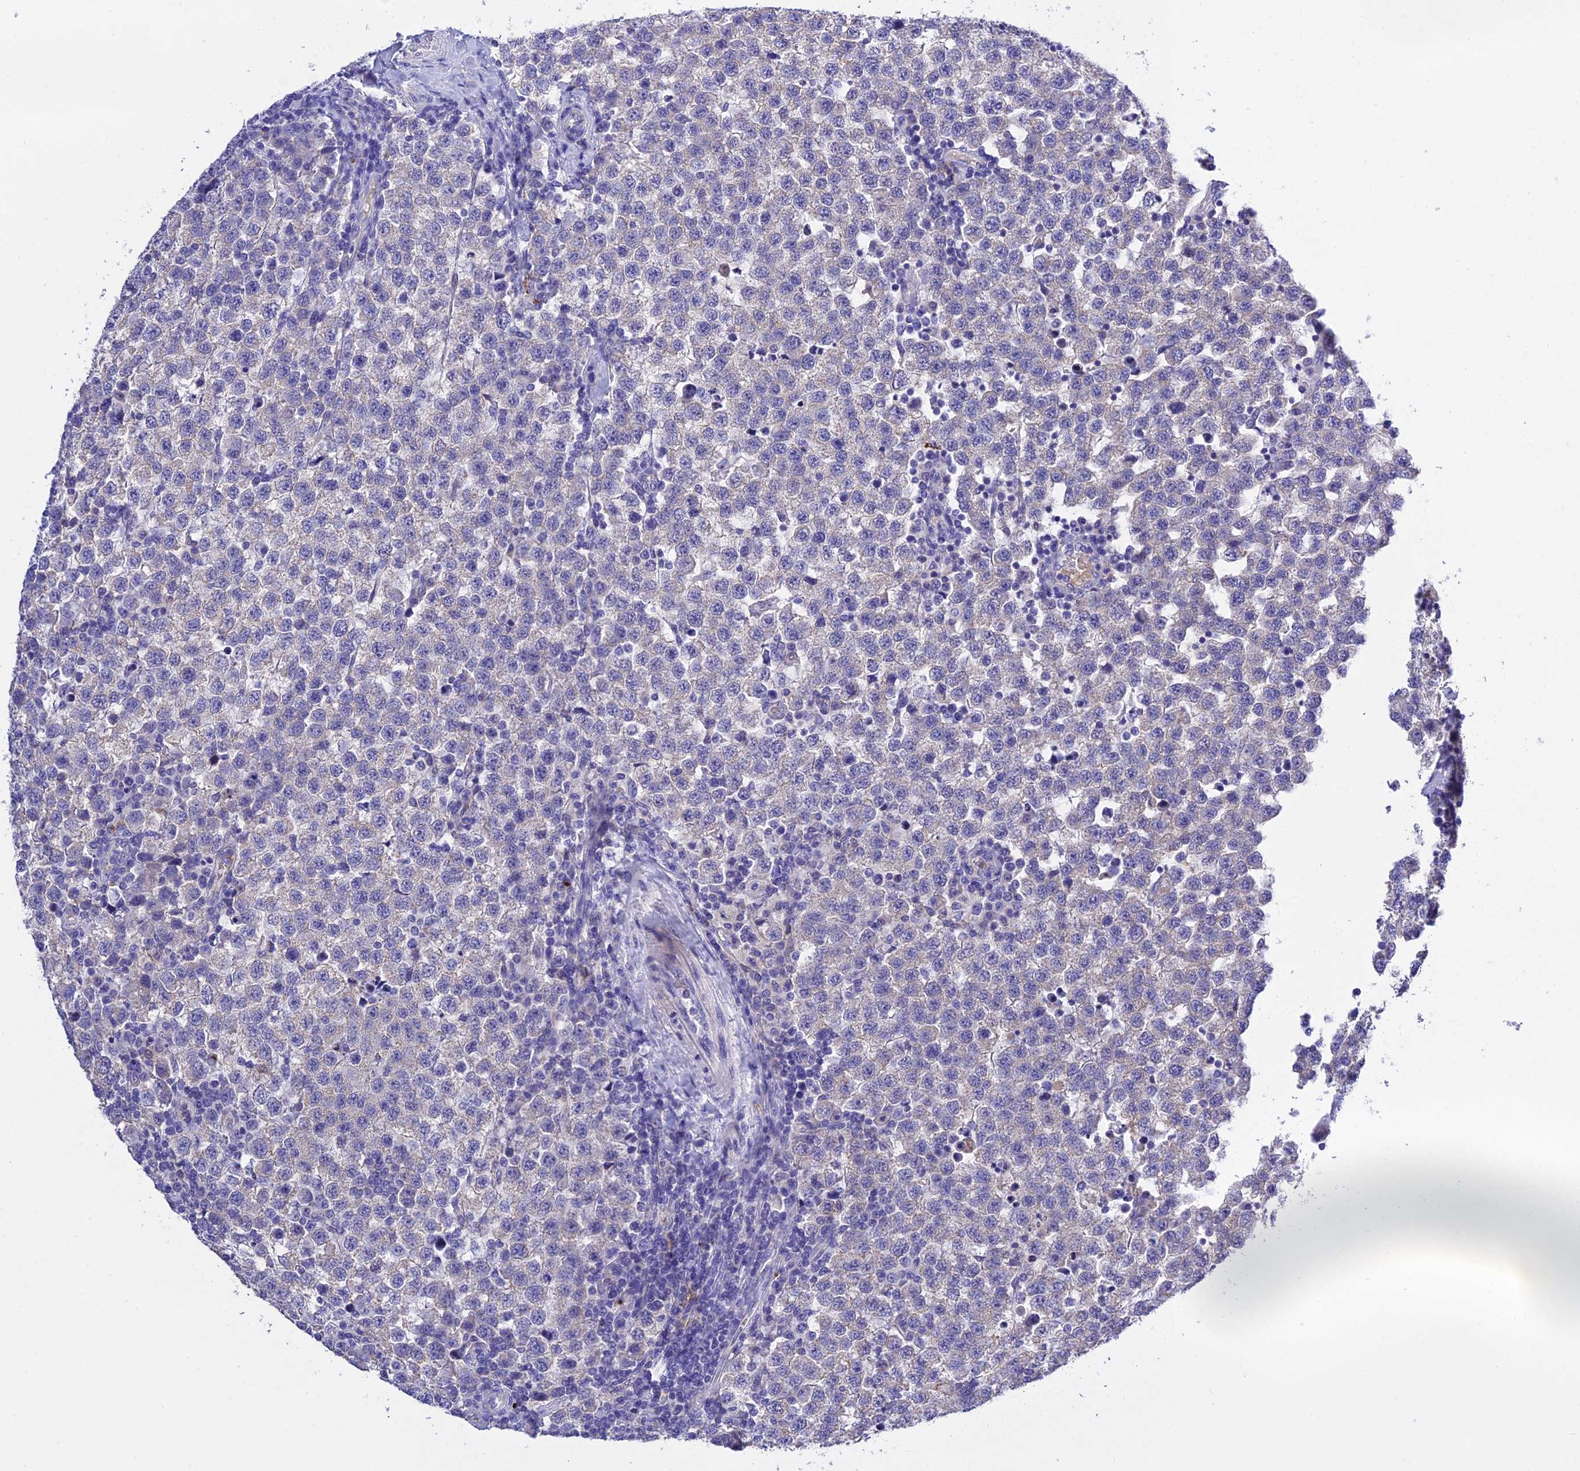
{"staining": {"intensity": "negative", "quantity": "none", "location": "none"}, "tissue": "testis cancer", "cell_type": "Tumor cells", "image_type": "cancer", "snomed": [{"axis": "morphology", "description": "Seminoma, NOS"}, {"axis": "topography", "description": "Testis"}], "caption": "An immunohistochemistry (IHC) micrograph of testis cancer is shown. There is no staining in tumor cells of testis cancer.", "gene": "MS4A5", "patient": {"sex": "male", "age": 34}}